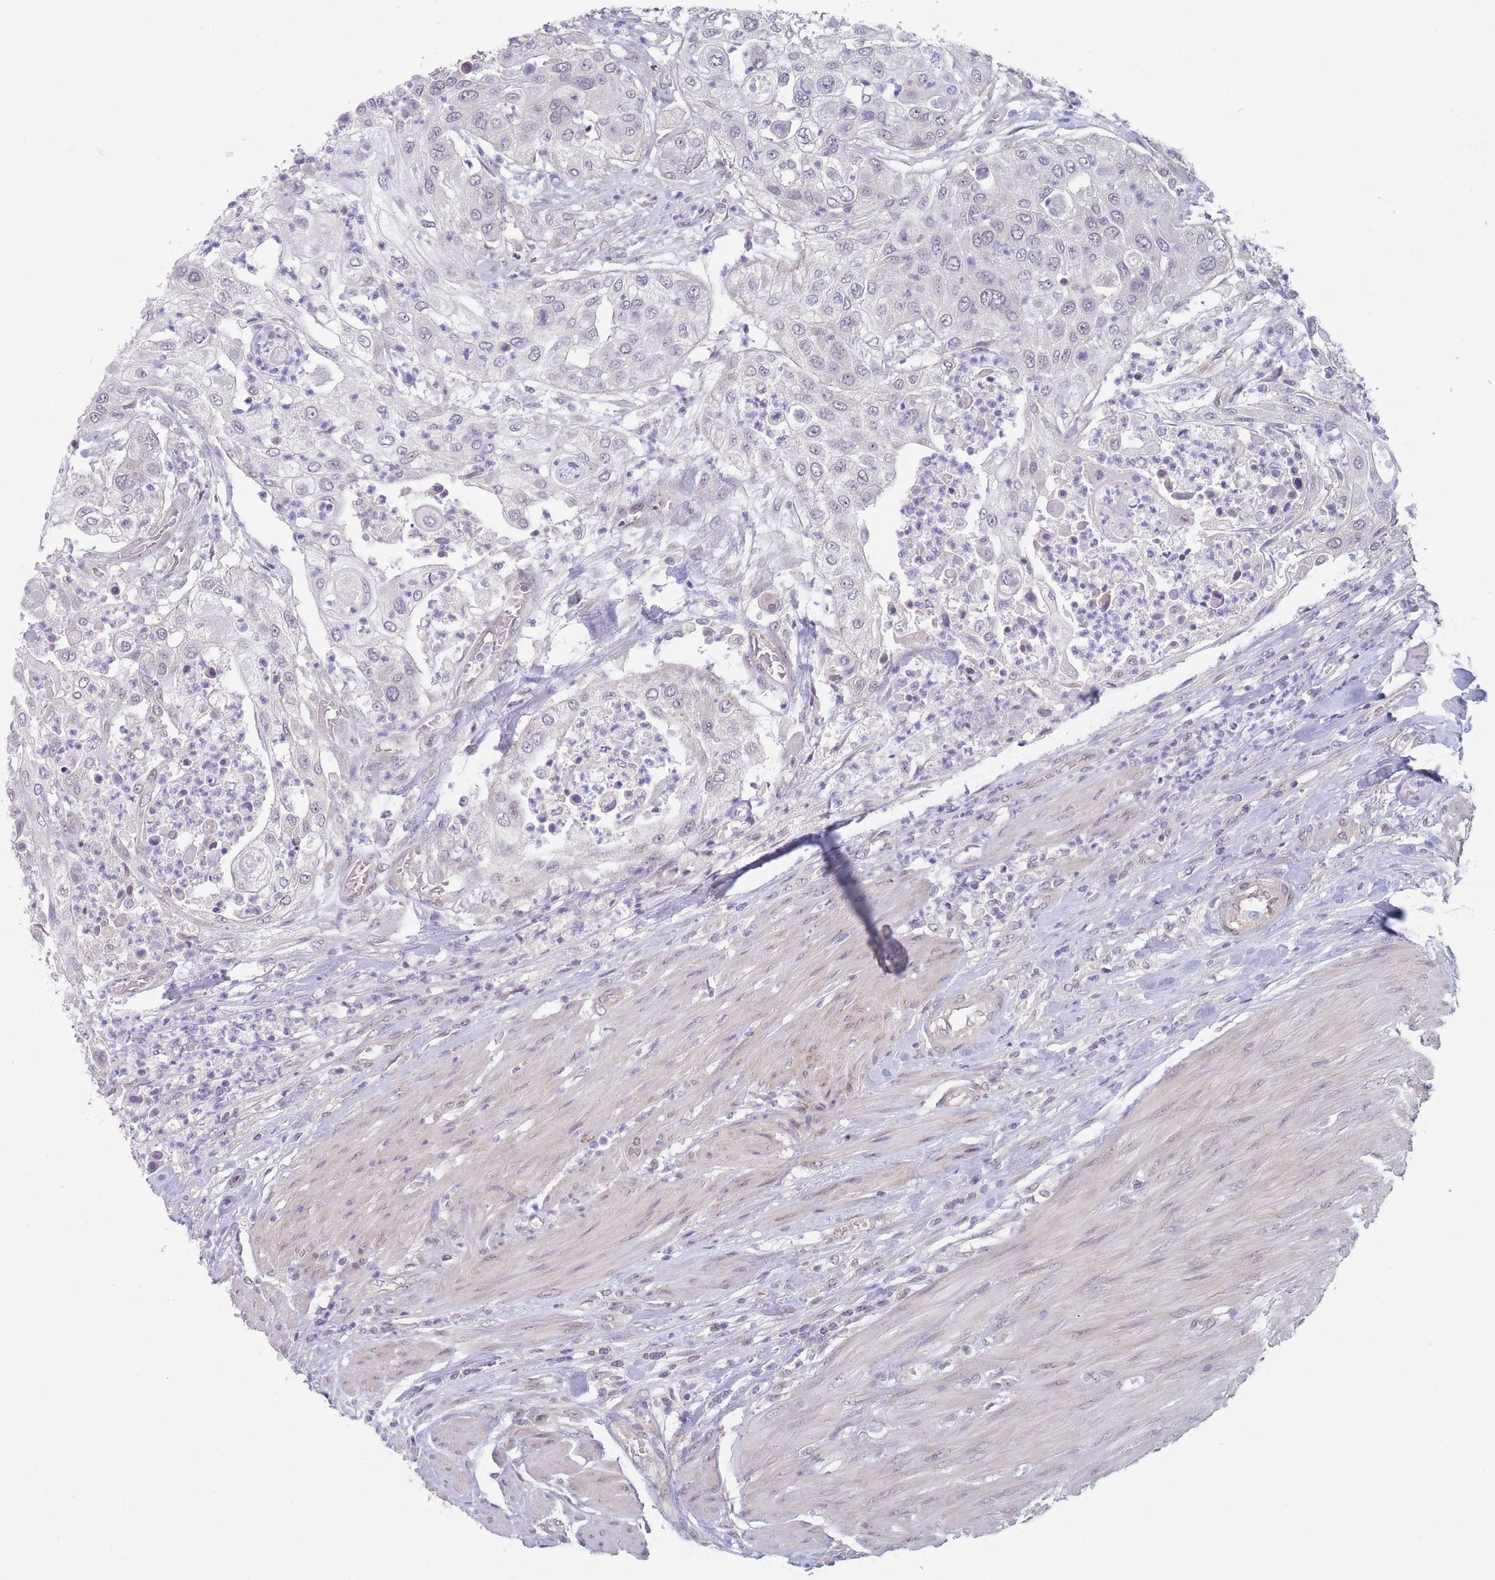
{"staining": {"intensity": "negative", "quantity": "none", "location": "none"}, "tissue": "urothelial cancer", "cell_type": "Tumor cells", "image_type": "cancer", "snomed": [{"axis": "morphology", "description": "Urothelial carcinoma, High grade"}, {"axis": "topography", "description": "Urinary bladder"}], "caption": "Tumor cells are negative for brown protein staining in urothelial cancer. (DAB immunohistochemistry with hematoxylin counter stain).", "gene": "ANKRD10", "patient": {"sex": "female", "age": 79}}